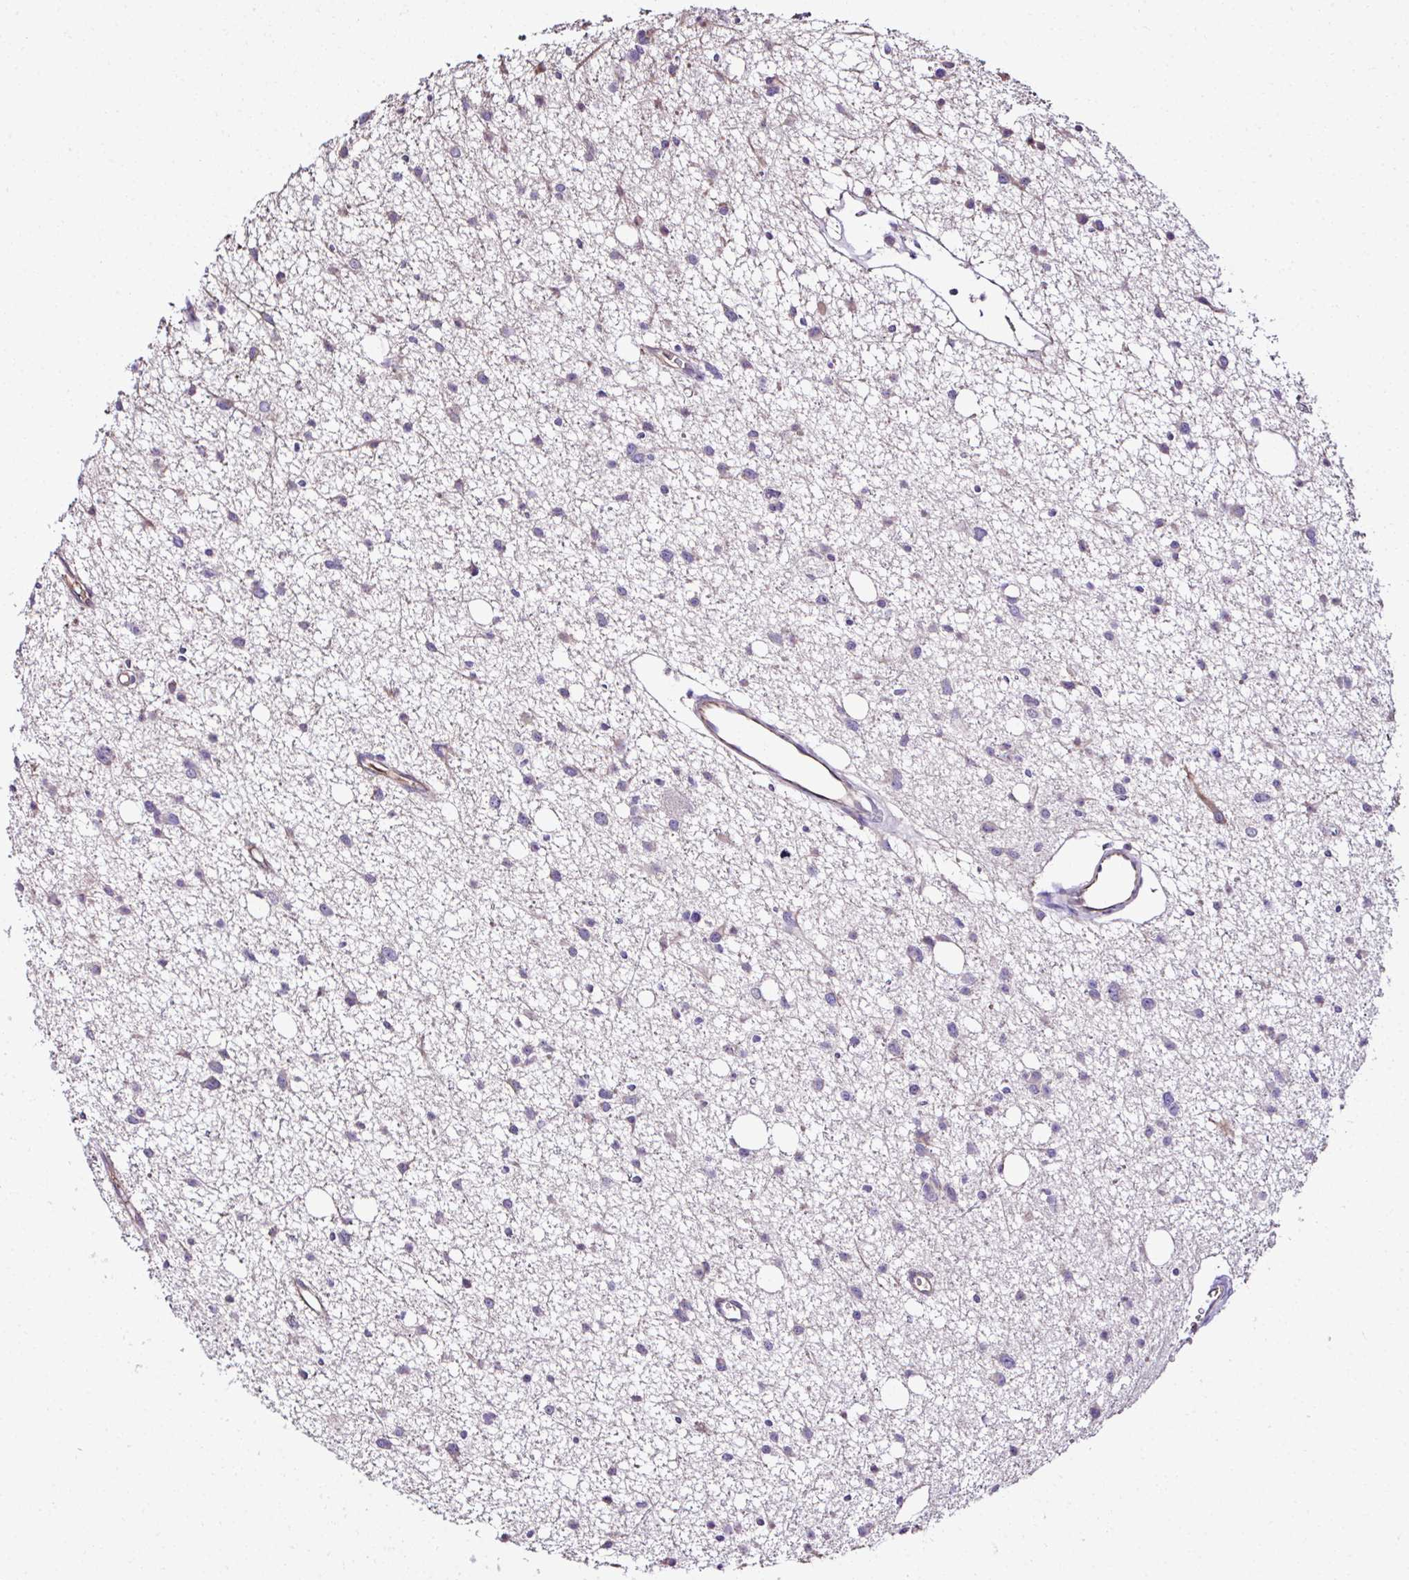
{"staining": {"intensity": "negative", "quantity": "none", "location": "none"}, "tissue": "glioma", "cell_type": "Tumor cells", "image_type": "cancer", "snomed": [{"axis": "morphology", "description": "Glioma, malignant, High grade"}, {"axis": "topography", "description": "Brain"}], "caption": "Glioma was stained to show a protein in brown. There is no significant positivity in tumor cells.", "gene": "CCDC85C", "patient": {"sex": "male", "age": 23}}